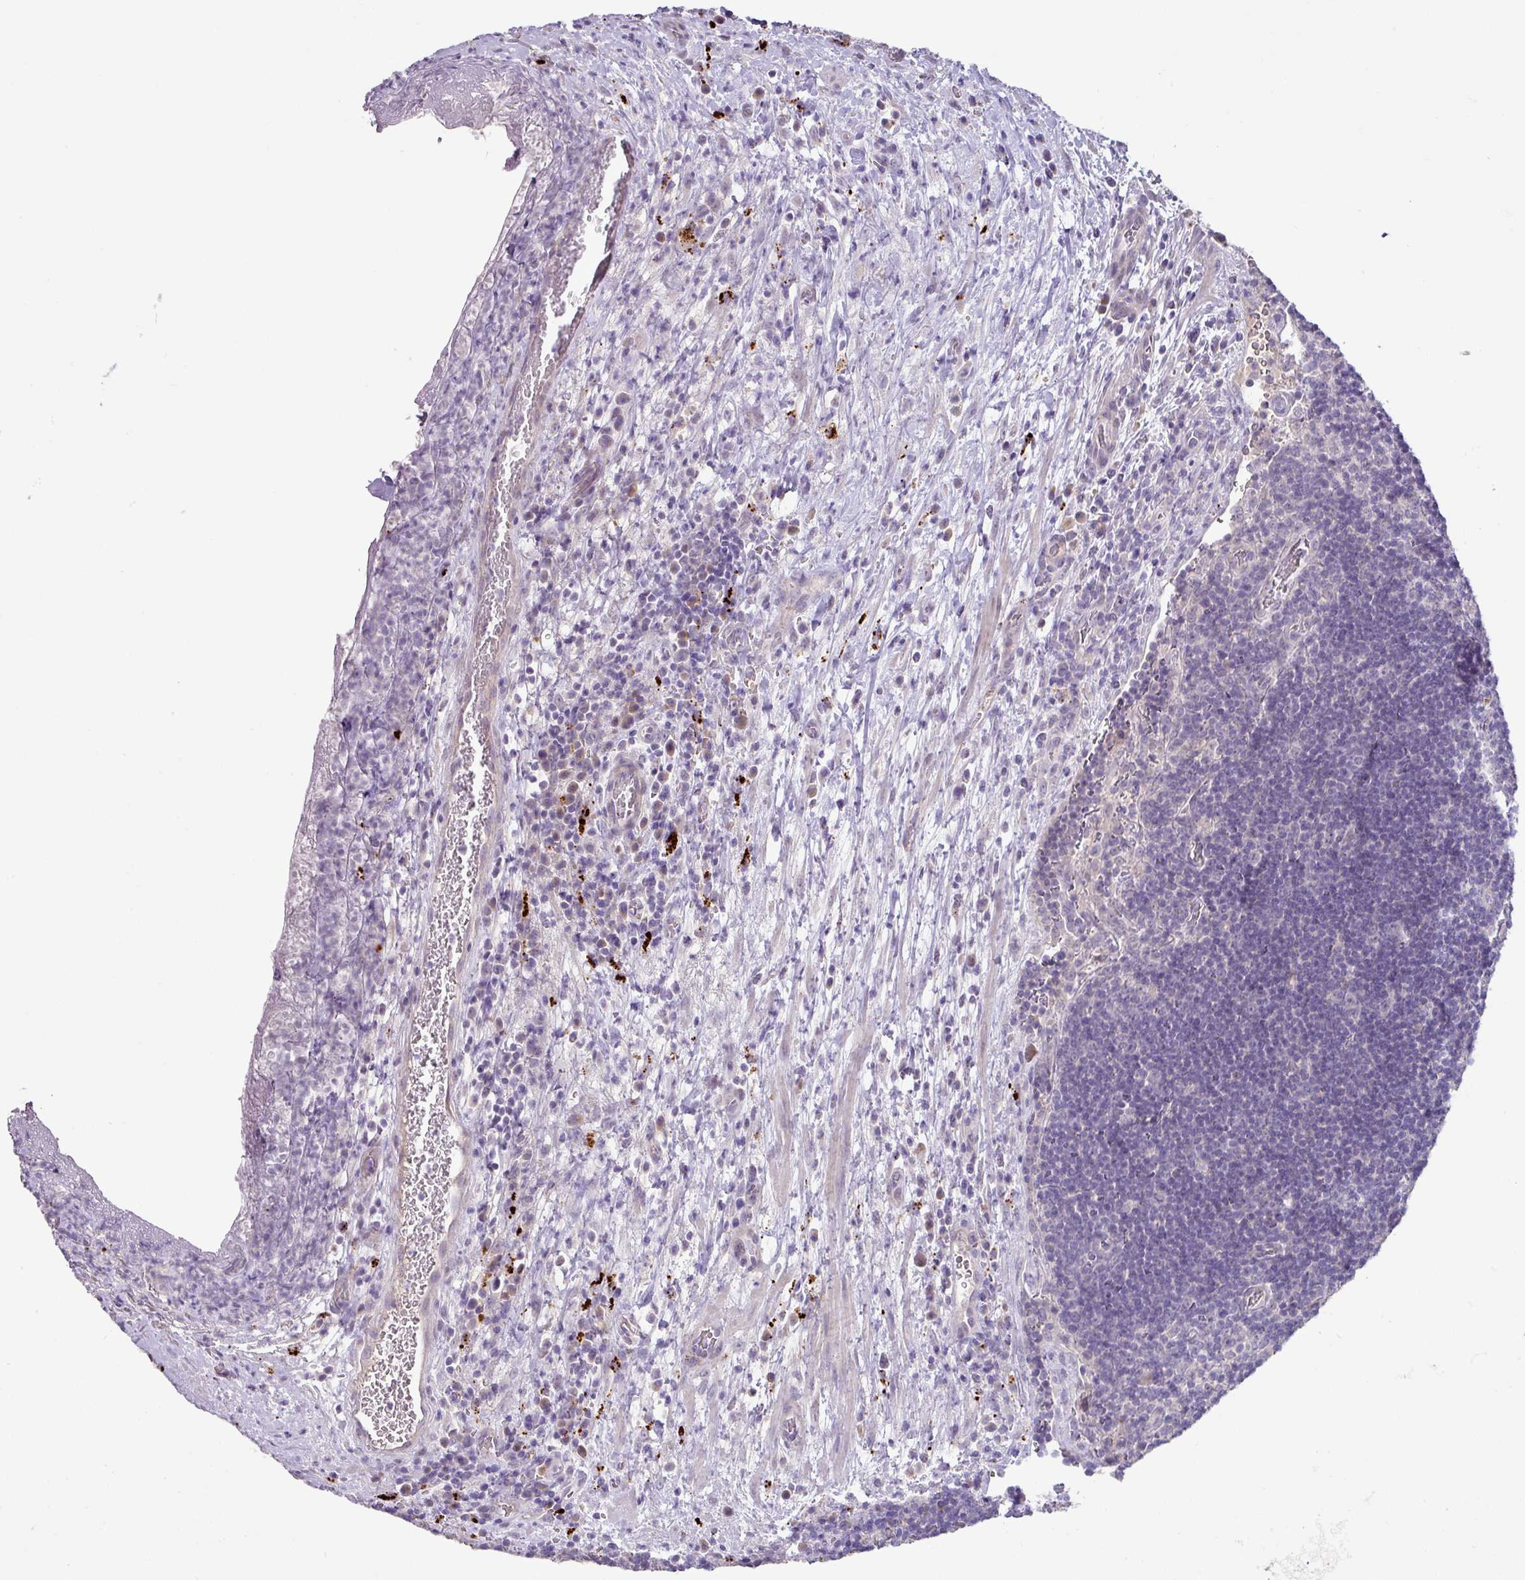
{"staining": {"intensity": "negative", "quantity": "none", "location": "none"}, "tissue": "lymph node", "cell_type": "Germinal center cells", "image_type": "normal", "snomed": [{"axis": "morphology", "description": "Normal tissue, NOS"}, {"axis": "topography", "description": "Lymph node"}], "caption": "Immunohistochemistry (IHC) photomicrograph of normal lymph node: human lymph node stained with DAB (3,3'-diaminobenzidine) reveals no significant protein positivity in germinal center cells.", "gene": "PLEKHH3", "patient": {"sex": "male", "age": 50}}